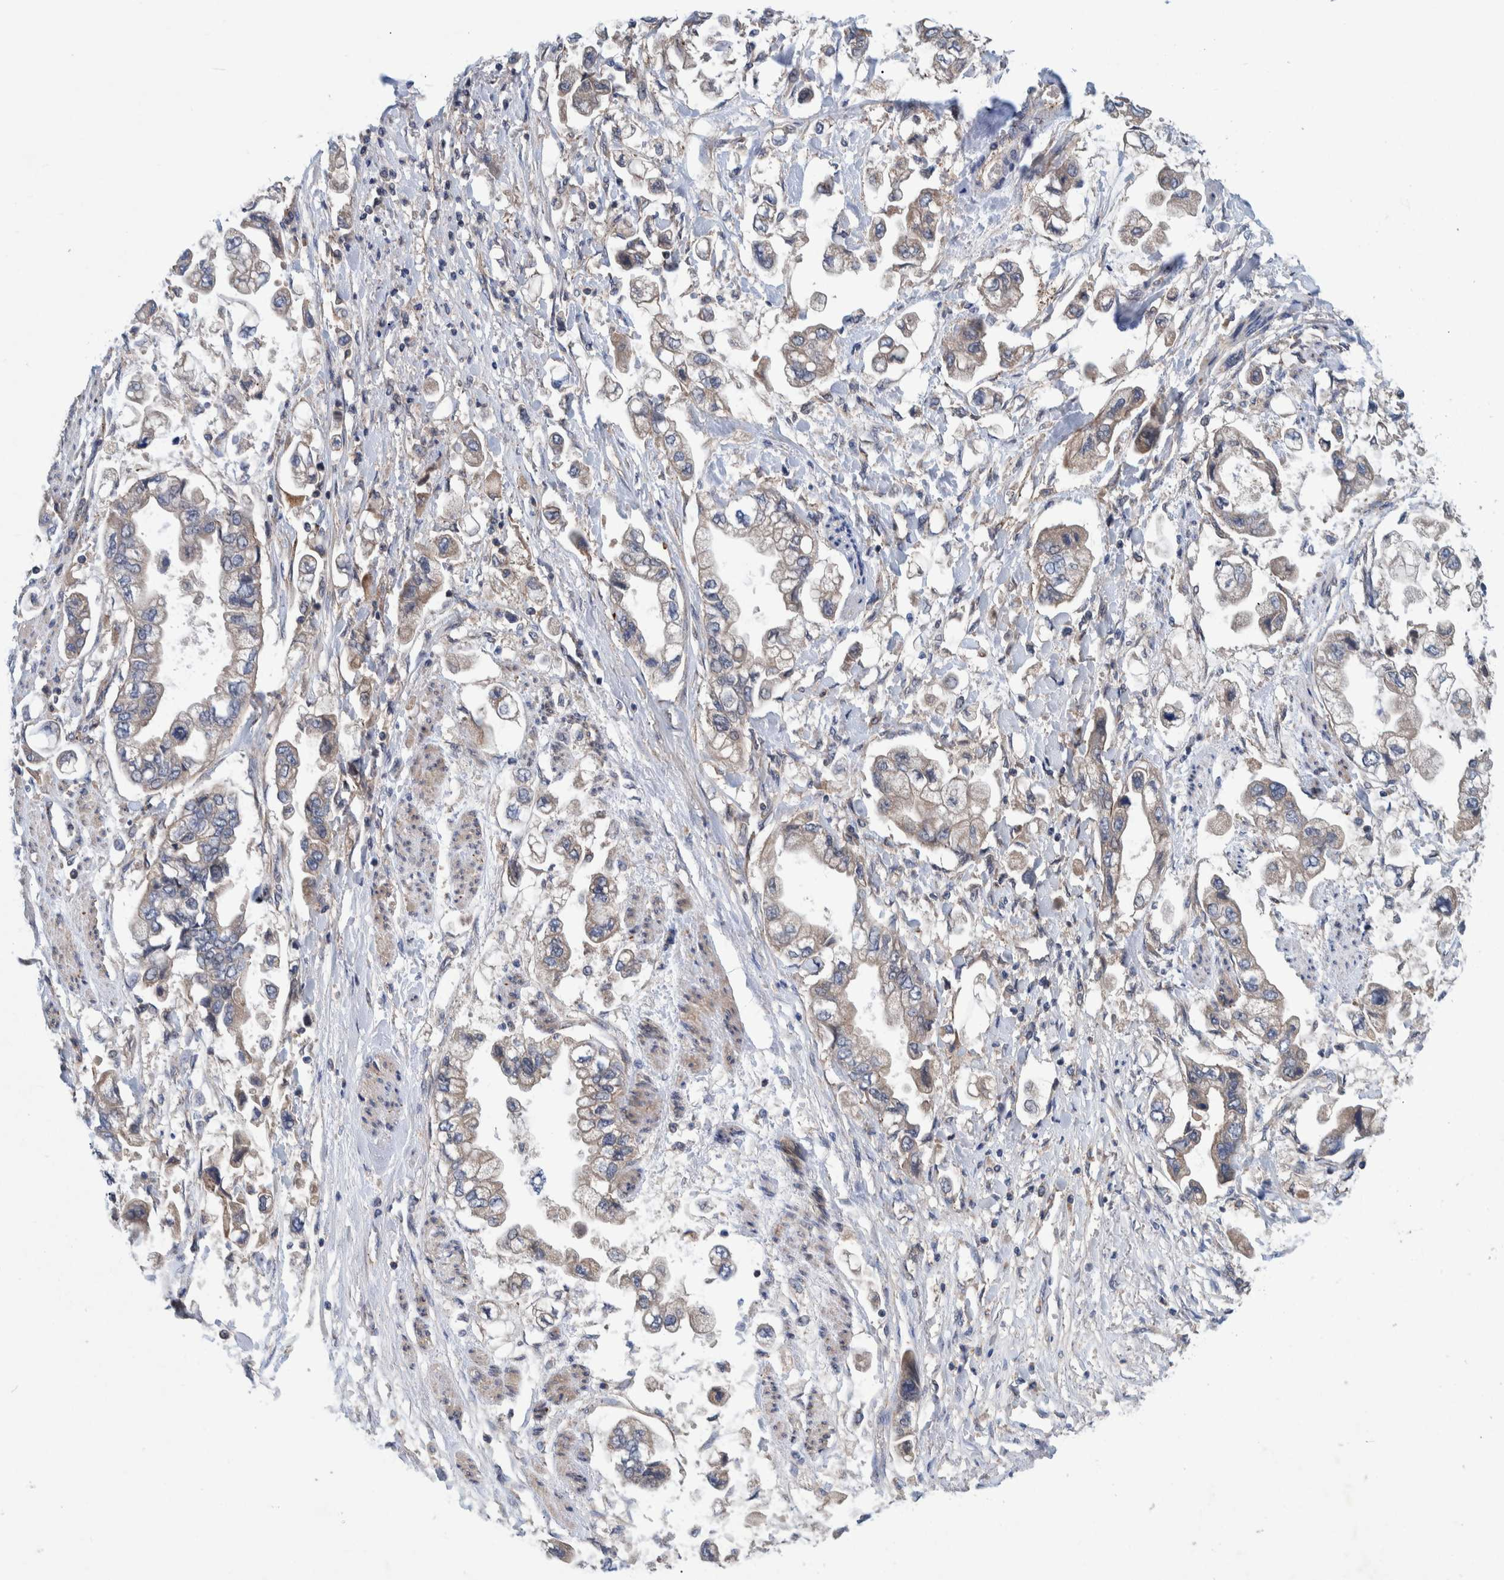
{"staining": {"intensity": "weak", "quantity": "25%-75%", "location": "cytoplasmic/membranous"}, "tissue": "stomach cancer", "cell_type": "Tumor cells", "image_type": "cancer", "snomed": [{"axis": "morphology", "description": "Normal tissue, NOS"}, {"axis": "morphology", "description": "Adenocarcinoma, NOS"}, {"axis": "topography", "description": "Stomach"}], "caption": "Human stomach cancer (adenocarcinoma) stained with a brown dye reveals weak cytoplasmic/membranous positive staining in approximately 25%-75% of tumor cells.", "gene": "ITIH3", "patient": {"sex": "male", "age": 62}}